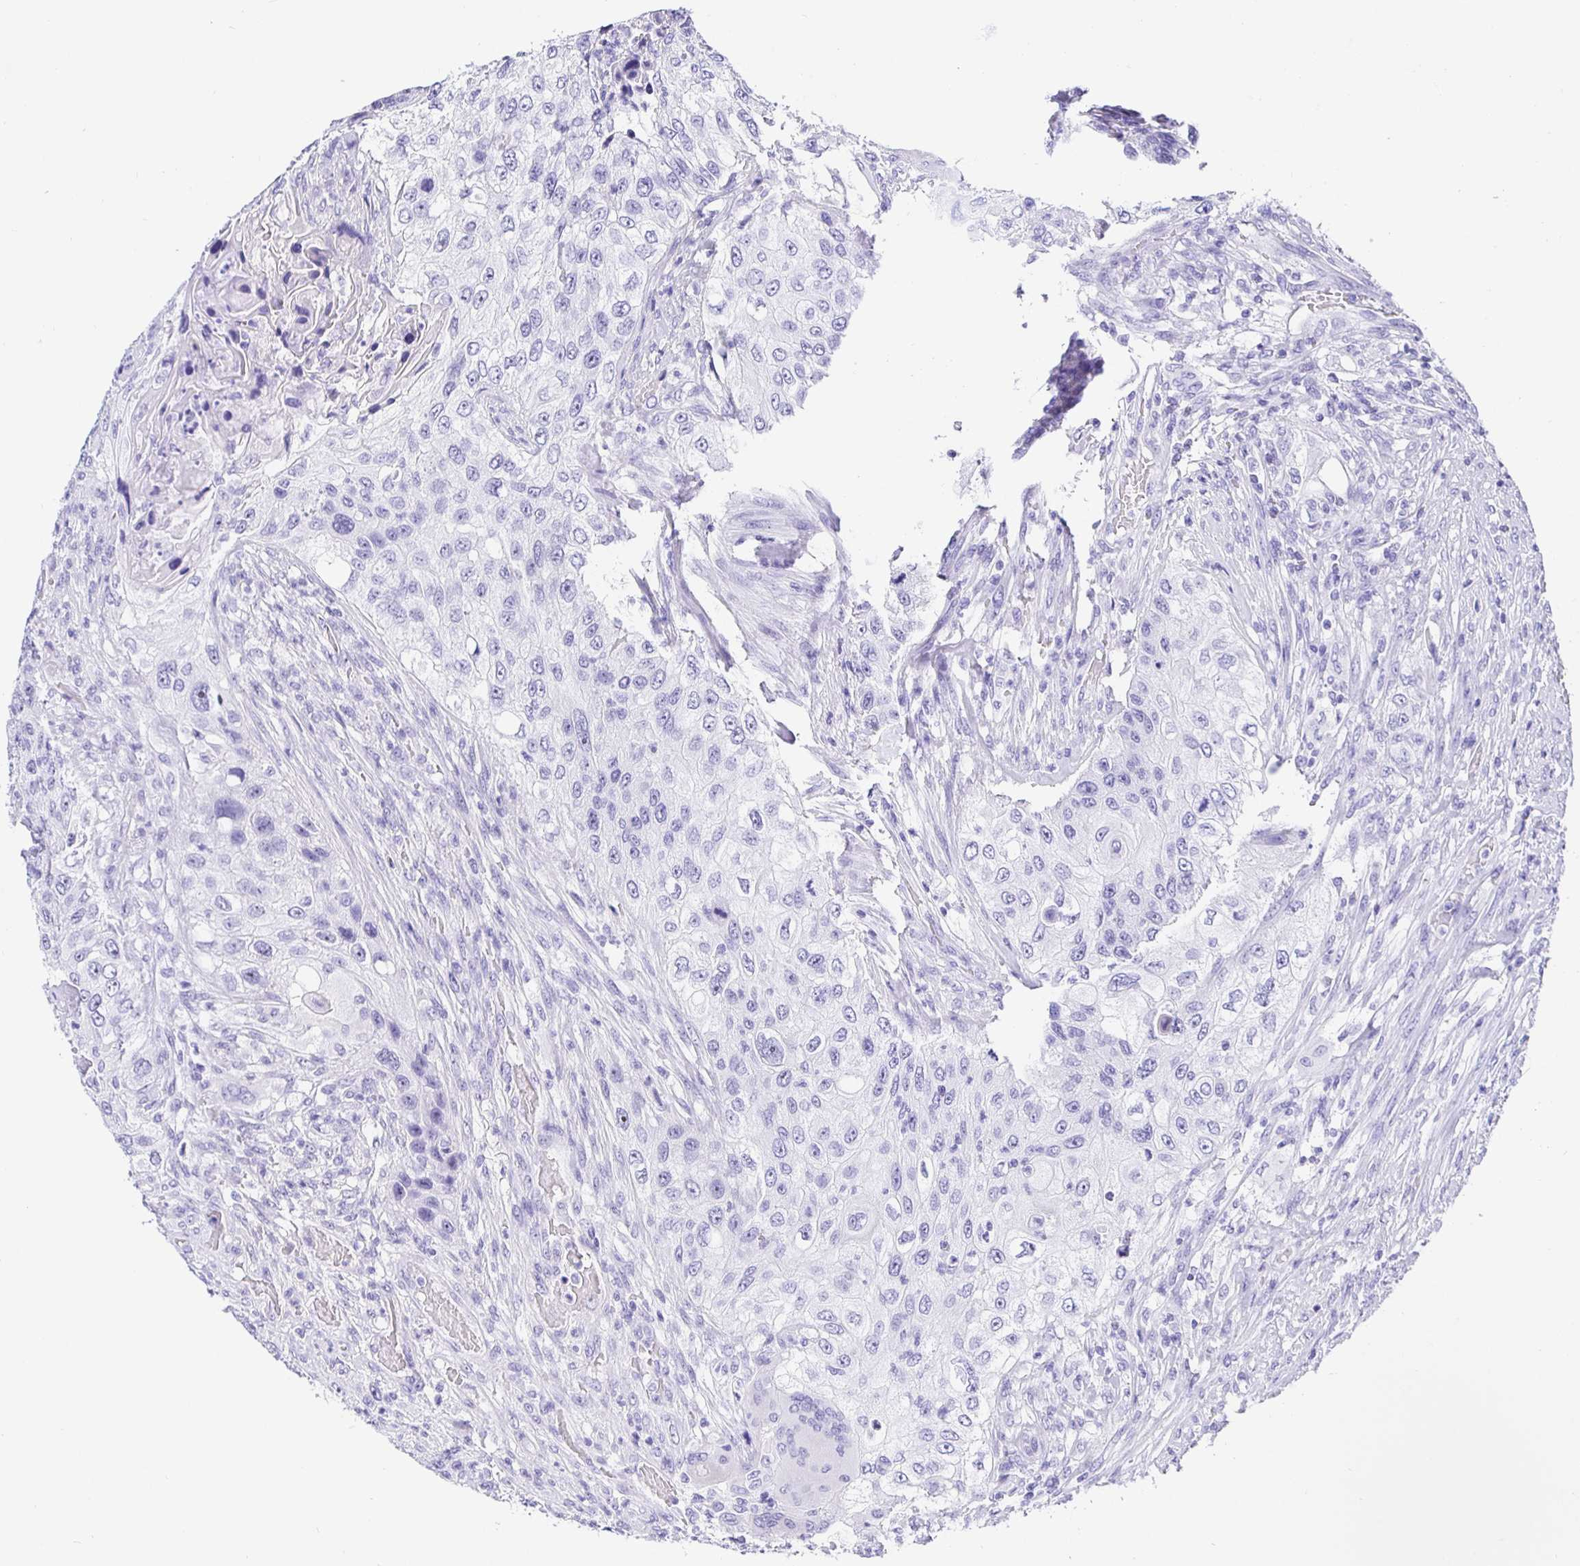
{"staining": {"intensity": "negative", "quantity": "none", "location": "none"}, "tissue": "urothelial cancer", "cell_type": "Tumor cells", "image_type": "cancer", "snomed": [{"axis": "morphology", "description": "Urothelial carcinoma, High grade"}, {"axis": "topography", "description": "Urinary bladder"}], "caption": "High magnification brightfield microscopy of urothelial carcinoma (high-grade) stained with DAB (brown) and counterstained with hematoxylin (blue): tumor cells show no significant staining.", "gene": "PRAMEF19", "patient": {"sex": "female", "age": 60}}